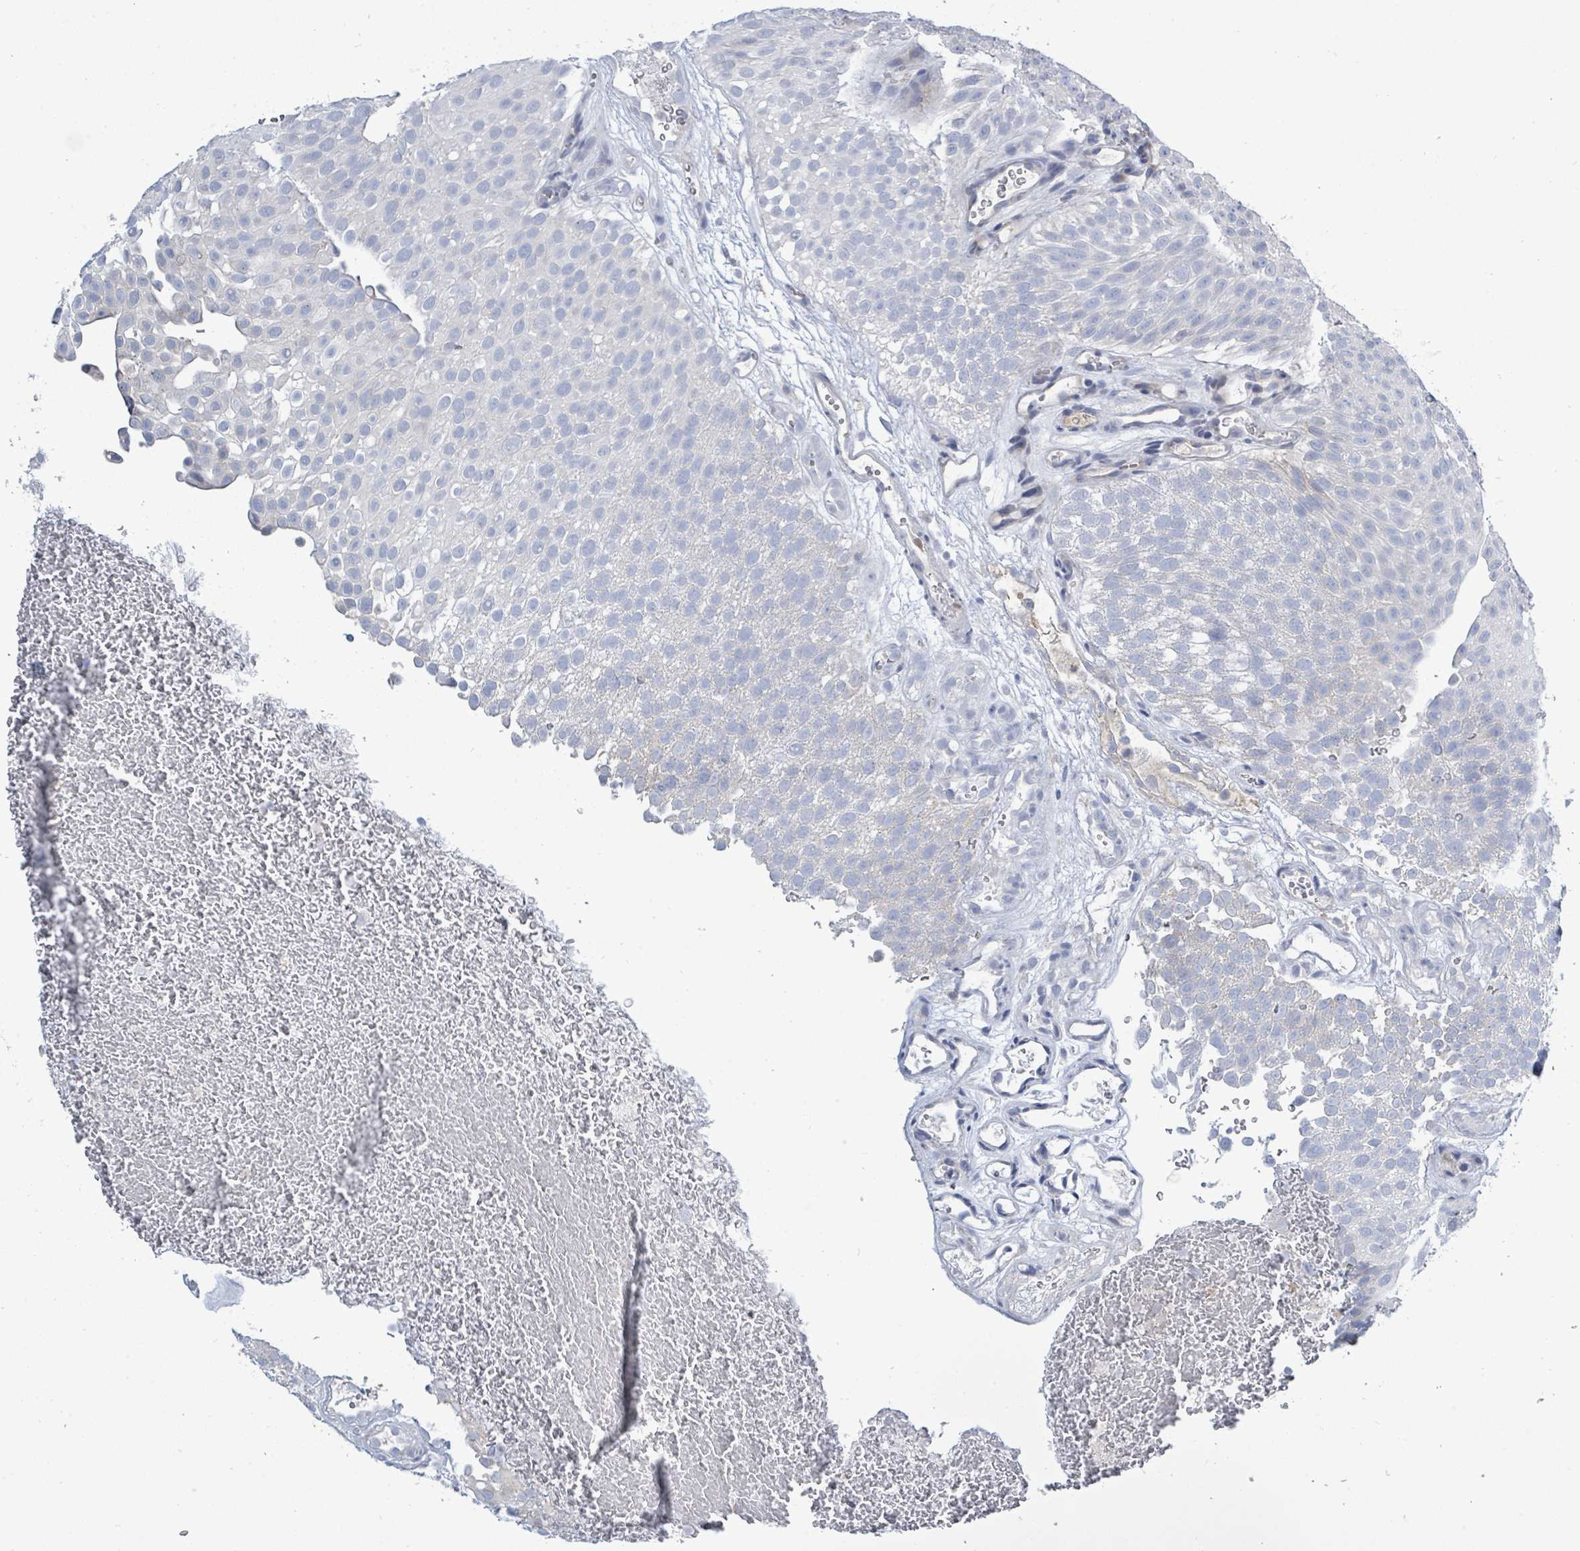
{"staining": {"intensity": "negative", "quantity": "none", "location": "none"}, "tissue": "urothelial cancer", "cell_type": "Tumor cells", "image_type": "cancer", "snomed": [{"axis": "morphology", "description": "Urothelial carcinoma, Low grade"}, {"axis": "topography", "description": "Urinary bladder"}], "caption": "Photomicrograph shows no significant protein positivity in tumor cells of urothelial cancer.", "gene": "SIRPB1", "patient": {"sex": "male", "age": 78}}